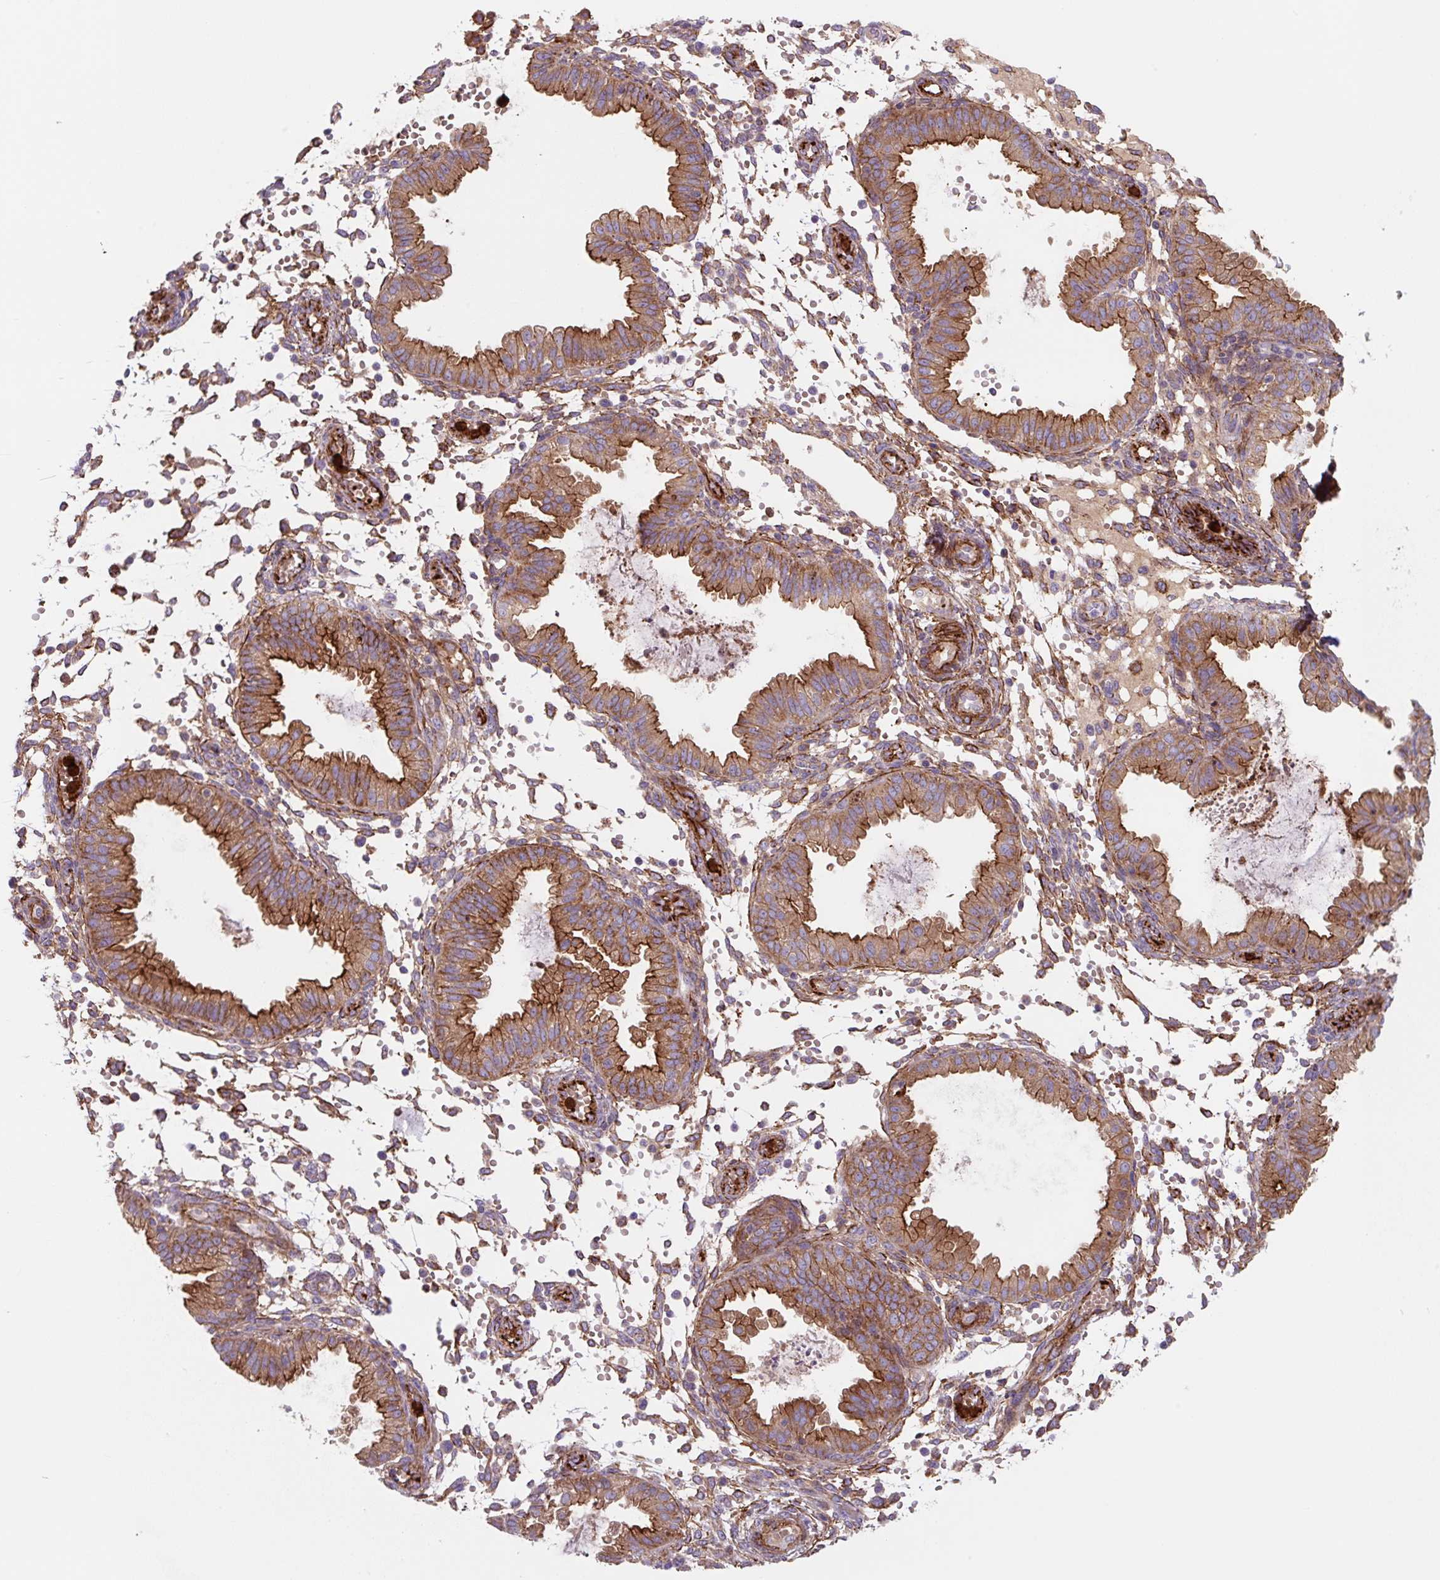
{"staining": {"intensity": "moderate", "quantity": ">75%", "location": "cytoplasmic/membranous"}, "tissue": "endometrium", "cell_type": "Cells in endometrial stroma", "image_type": "normal", "snomed": [{"axis": "morphology", "description": "Normal tissue, NOS"}, {"axis": "topography", "description": "Endometrium"}], "caption": "Protein positivity by immunohistochemistry (IHC) shows moderate cytoplasmic/membranous staining in about >75% of cells in endometrial stroma in normal endometrium.", "gene": "DHFR2", "patient": {"sex": "female", "age": 33}}